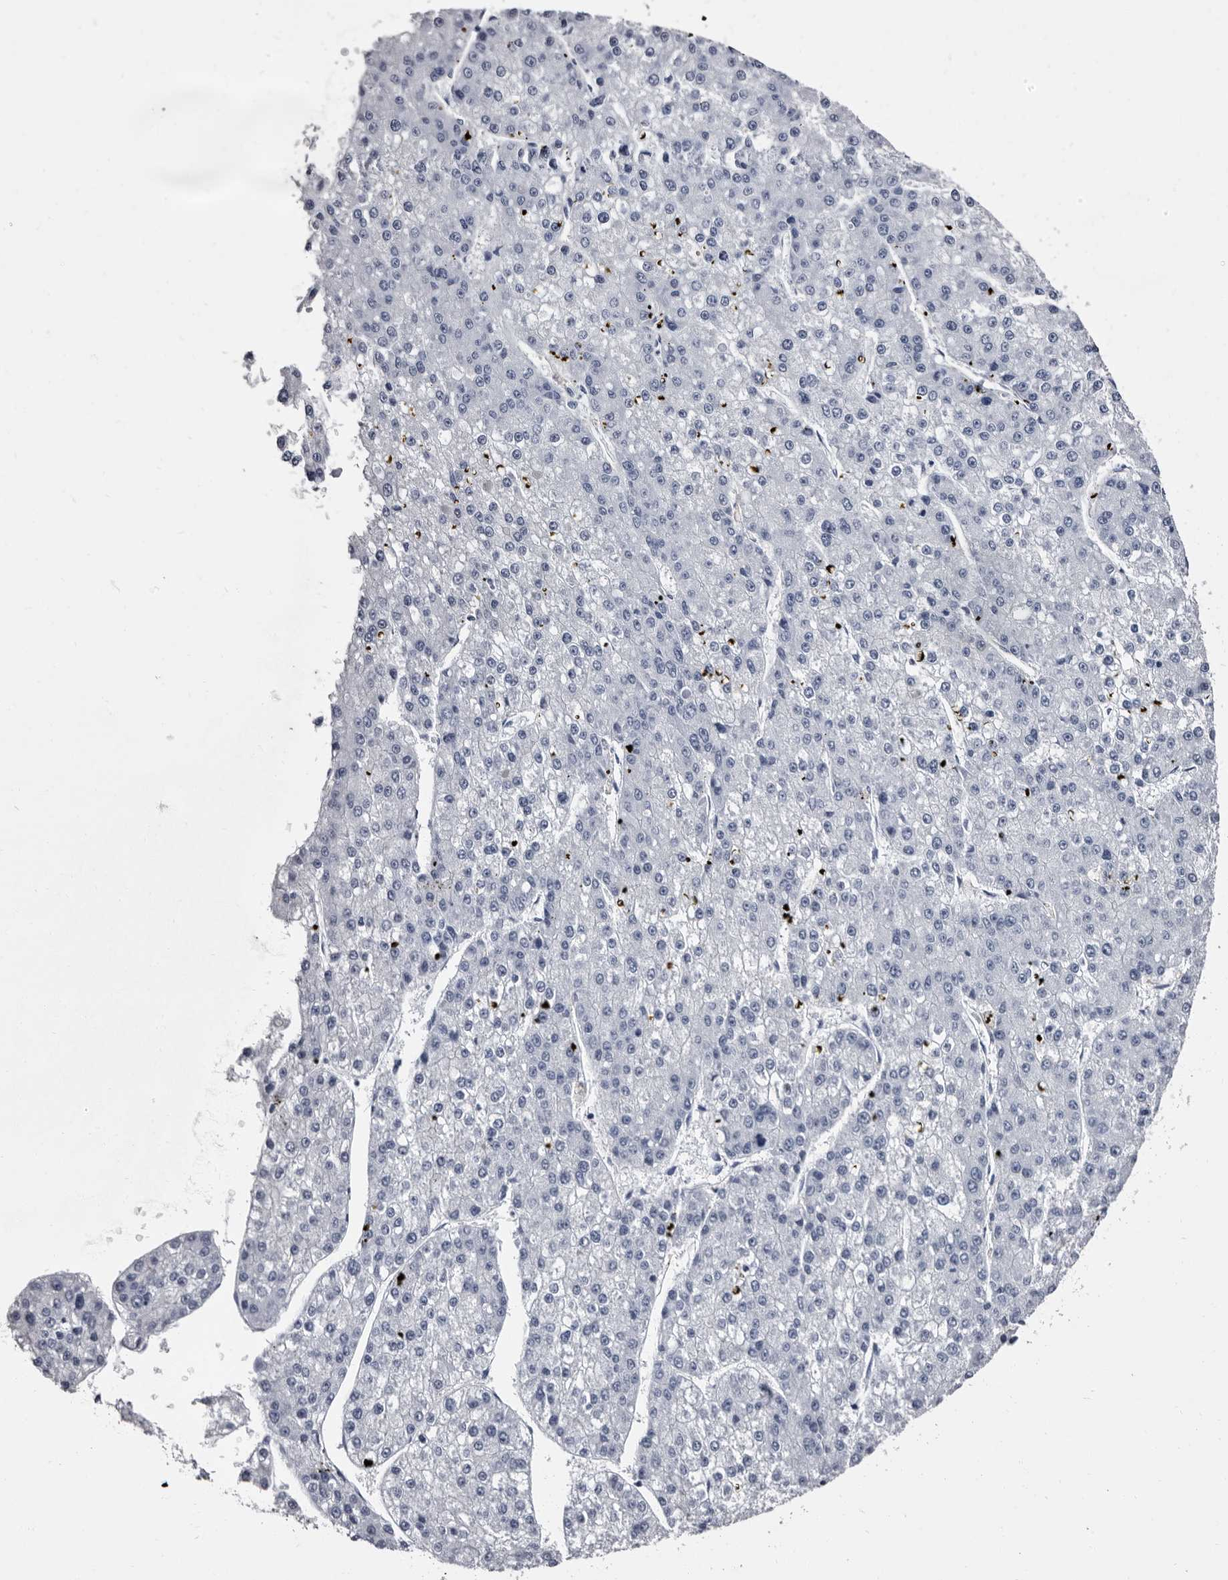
{"staining": {"intensity": "negative", "quantity": "none", "location": "none"}, "tissue": "liver cancer", "cell_type": "Tumor cells", "image_type": "cancer", "snomed": [{"axis": "morphology", "description": "Carcinoma, Hepatocellular, NOS"}, {"axis": "topography", "description": "Liver"}], "caption": "The photomicrograph reveals no staining of tumor cells in liver hepatocellular carcinoma.", "gene": "EPB41L3", "patient": {"sex": "female", "age": 73}}